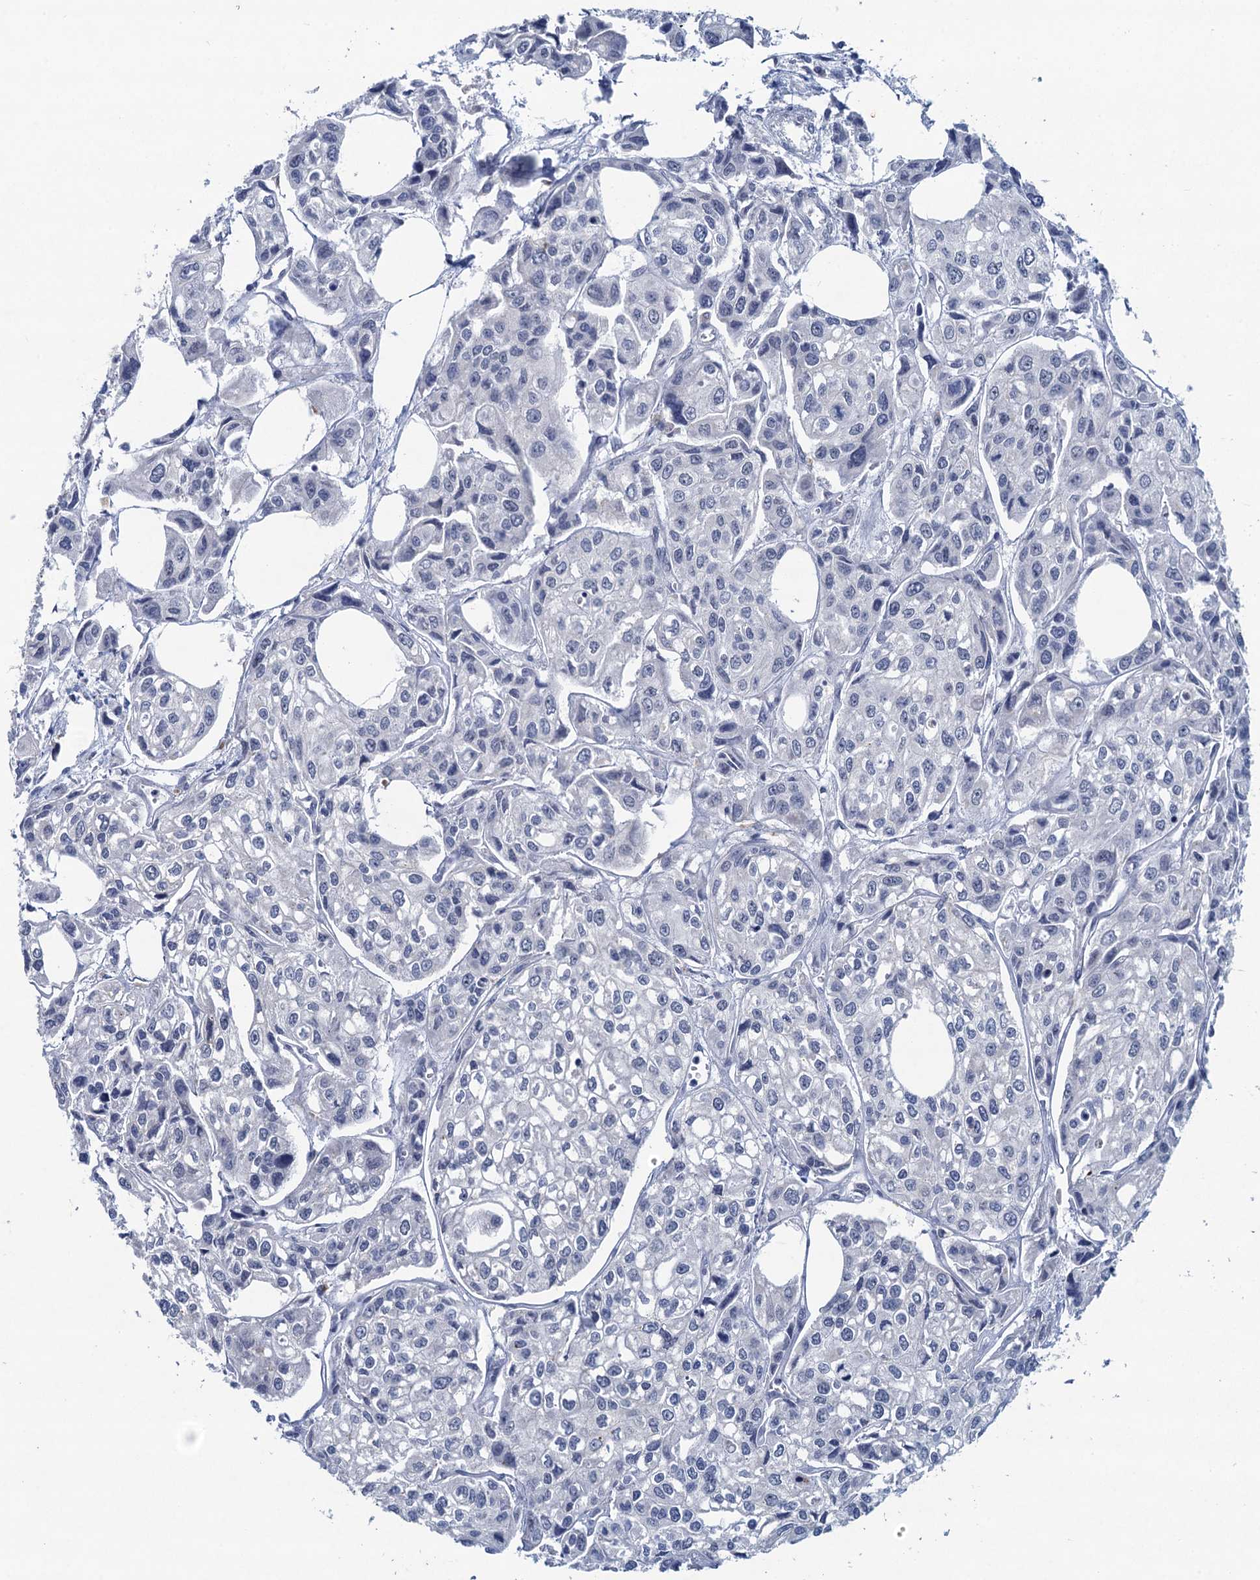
{"staining": {"intensity": "negative", "quantity": "none", "location": "none"}, "tissue": "urothelial cancer", "cell_type": "Tumor cells", "image_type": "cancer", "snomed": [{"axis": "morphology", "description": "Urothelial carcinoma, High grade"}, {"axis": "topography", "description": "Urinary bladder"}], "caption": "DAB immunohistochemical staining of human urothelial carcinoma (high-grade) reveals no significant staining in tumor cells.", "gene": "HAPSTR1", "patient": {"sex": "male", "age": 67}}